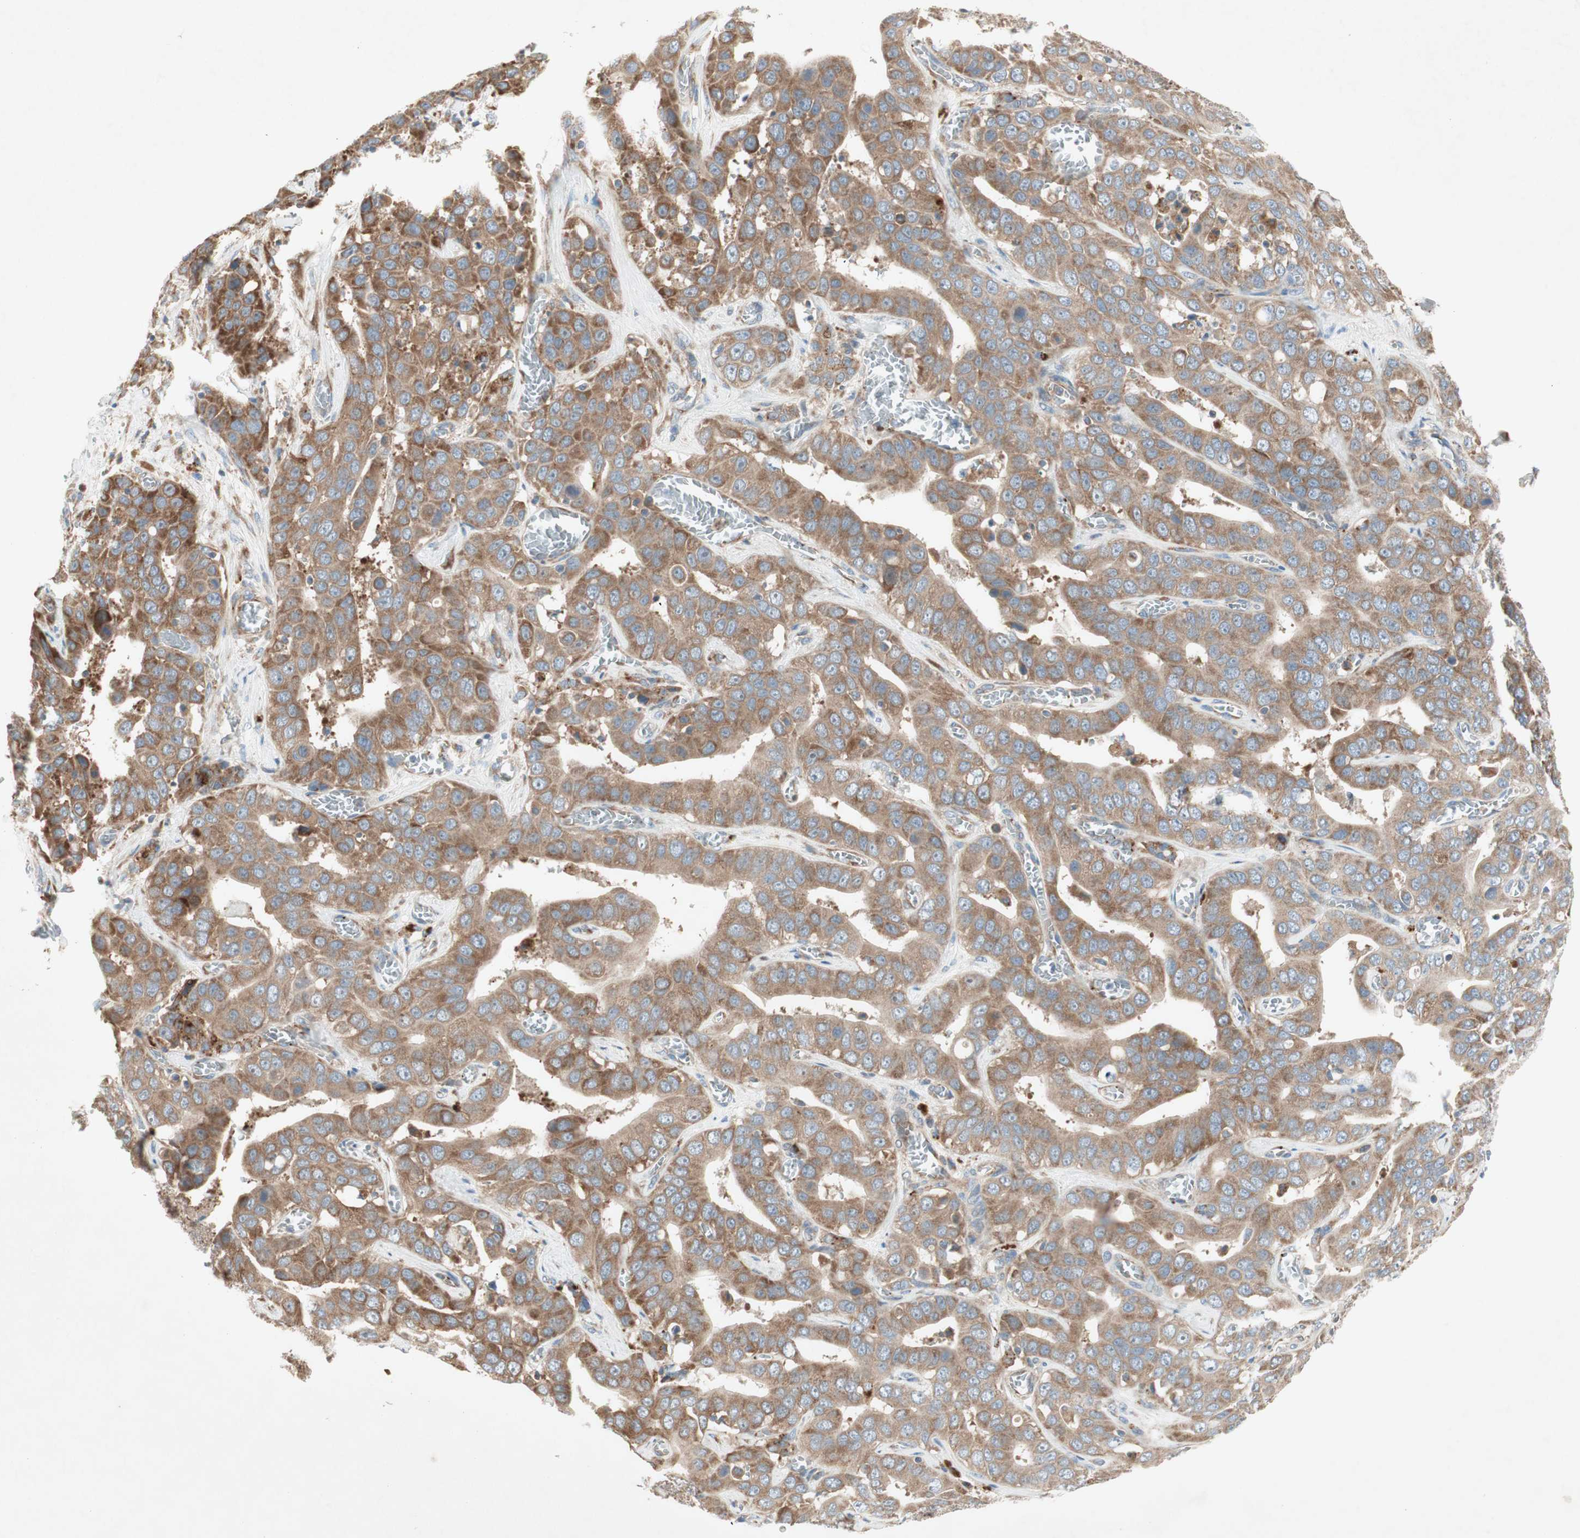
{"staining": {"intensity": "moderate", "quantity": ">75%", "location": "cytoplasmic/membranous"}, "tissue": "liver cancer", "cell_type": "Tumor cells", "image_type": "cancer", "snomed": [{"axis": "morphology", "description": "Cholangiocarcinoma"}, {"axis": "topography", "description": "Liver"}], "caption": "Liver cancer stained with a brown dye shows moderate cytoplasmic/membranous positive positivity in about >75% of tumor cells.", "gene": "RPL23", "patient": {"sex": "female", "age": 52}}